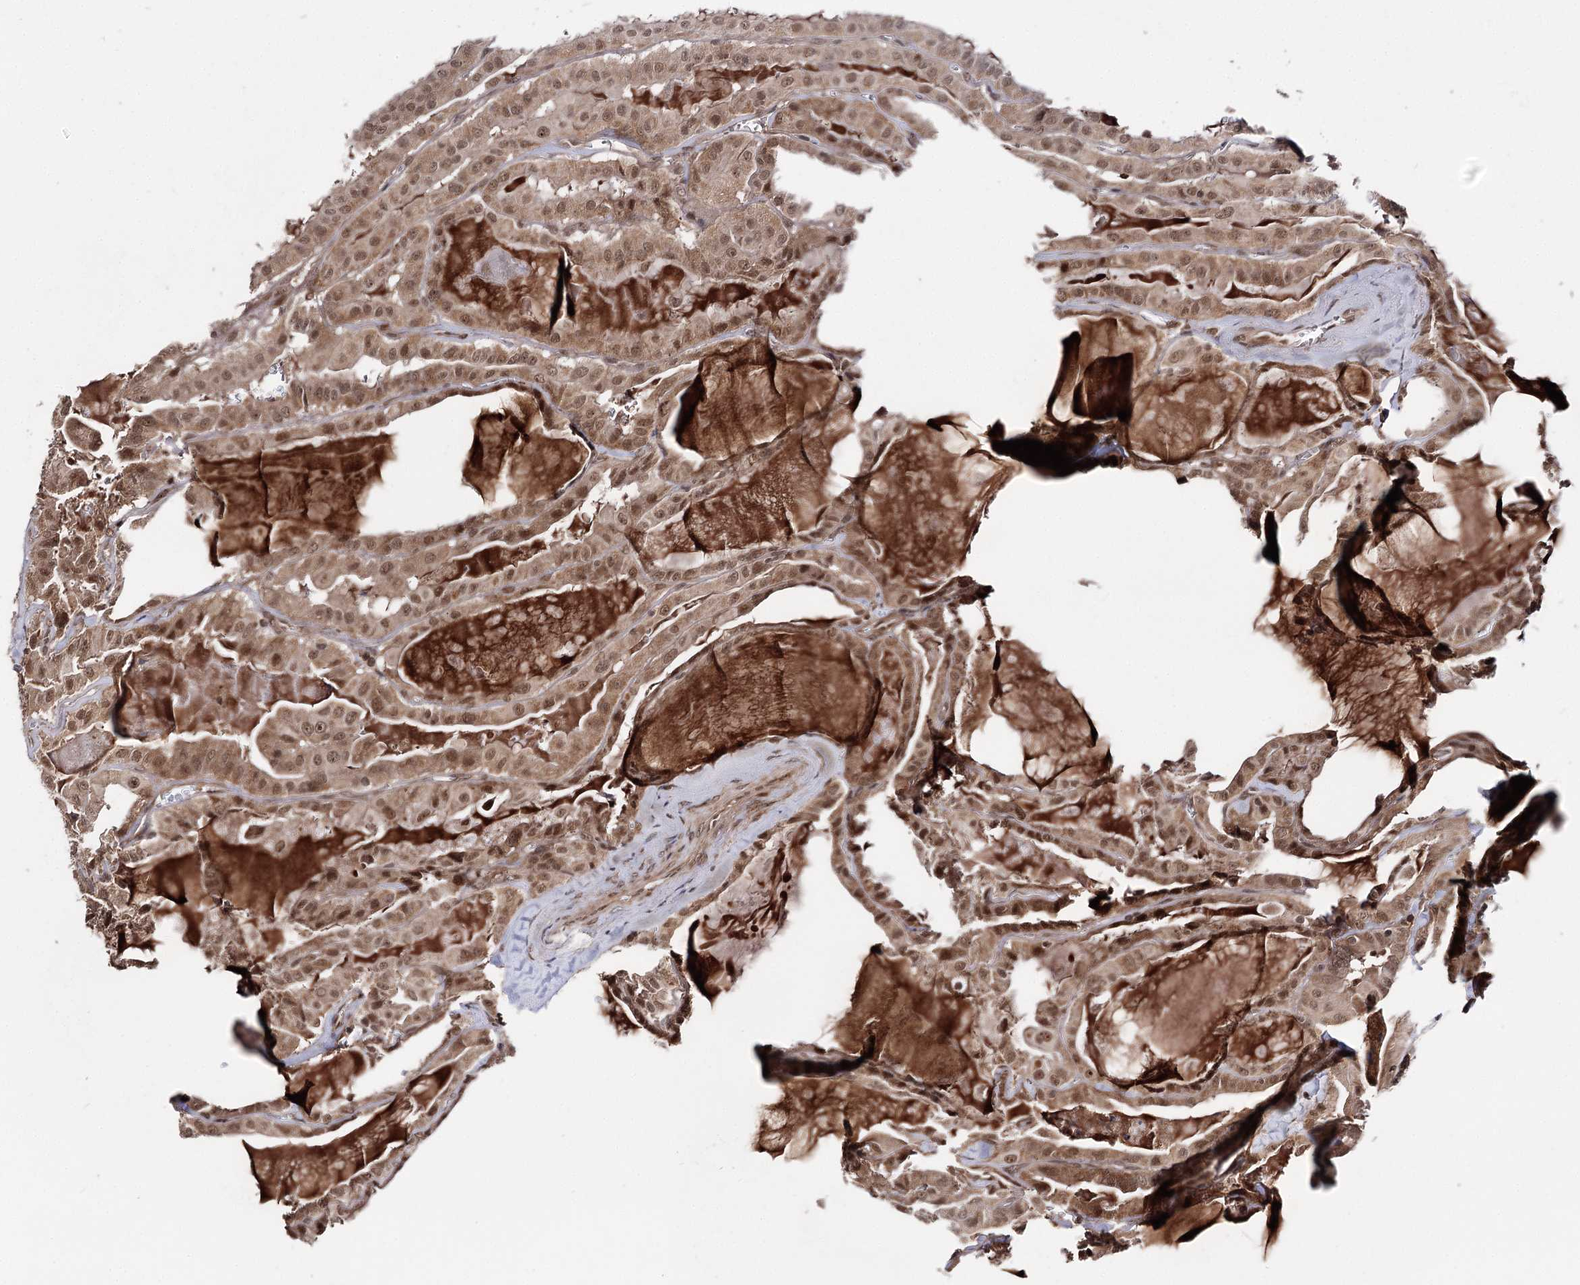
{"staining": {"intensity": "moderate", "quantity": ">75%", "location": "cytoplasmic/membranous,nuclear"}, "tissue": "thyroid cancer", "cell_type": "Tumor cells", "image_type": "cancer", "snomed": [{"axis": "morphology", "description": "Papillary adenocarcinoma, NOS"}, {"axis": "topography", "description": "Thyroid gland"}], "caption": "IHC of thyroid cancer (papillary adenocarcinoma) shows medium levels of moderate cytoplasmic/membranous and nuclear positivity in approximately >75% of tumor cells. (Brightfield microscopy of DAB IHC at high magnification).", "gene": "FAM53B", "patient": {"sex": "male", "age": 52}}